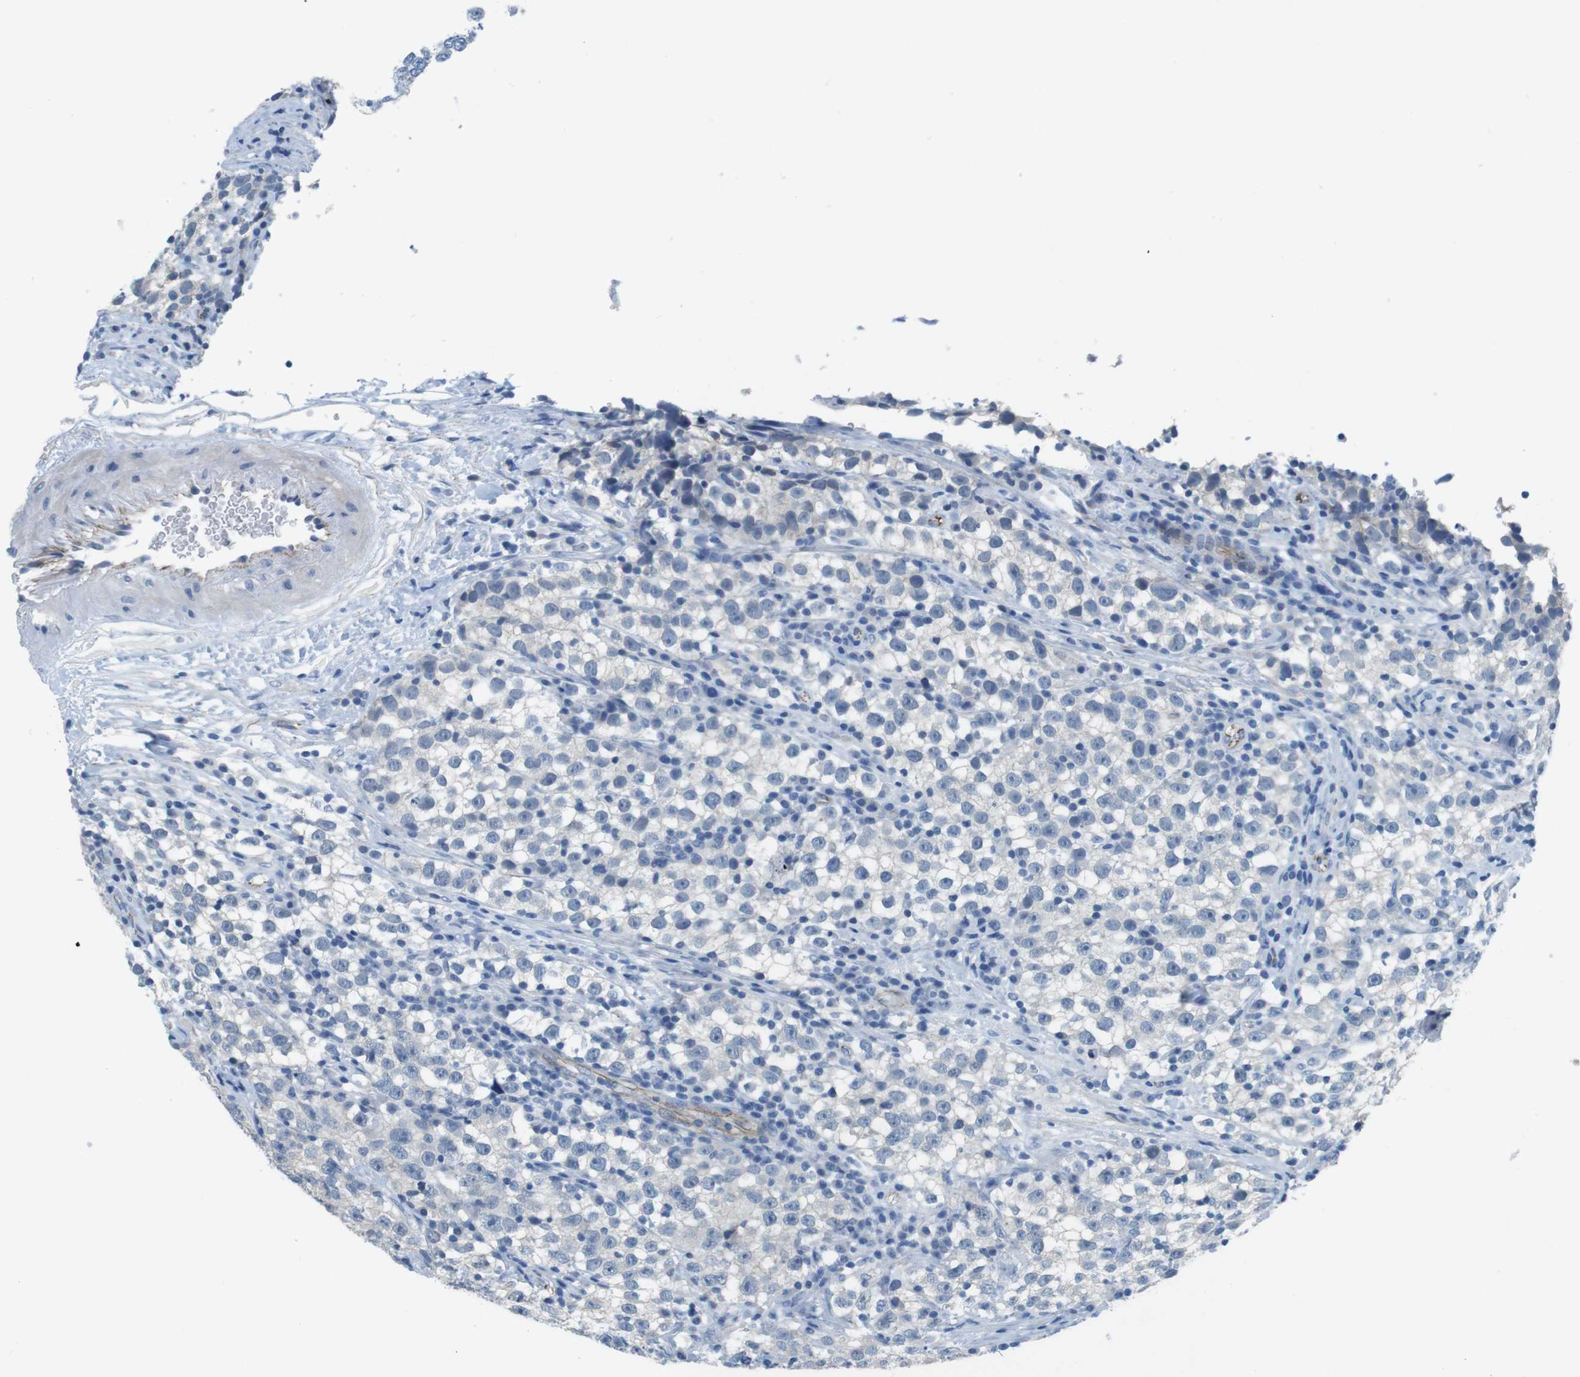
{"staining": {"intensity": "negative", "quantity": "none", "location": "none"}, "tissue": "testis cancer", "cell_type": "Tumor cells", "image_type": "cancer", "snomed": [{"axis": "morphology", "description": "Seminoma, NOS"}, {"axis": "topography", "description": "Testis"}], "caption": "Immunohistochemical staining of seminoma (testis) demonstrates no significant expression in tumor cells.", "gene": "SLC6A6", "patient": {"sex": "male", "age": 22}}